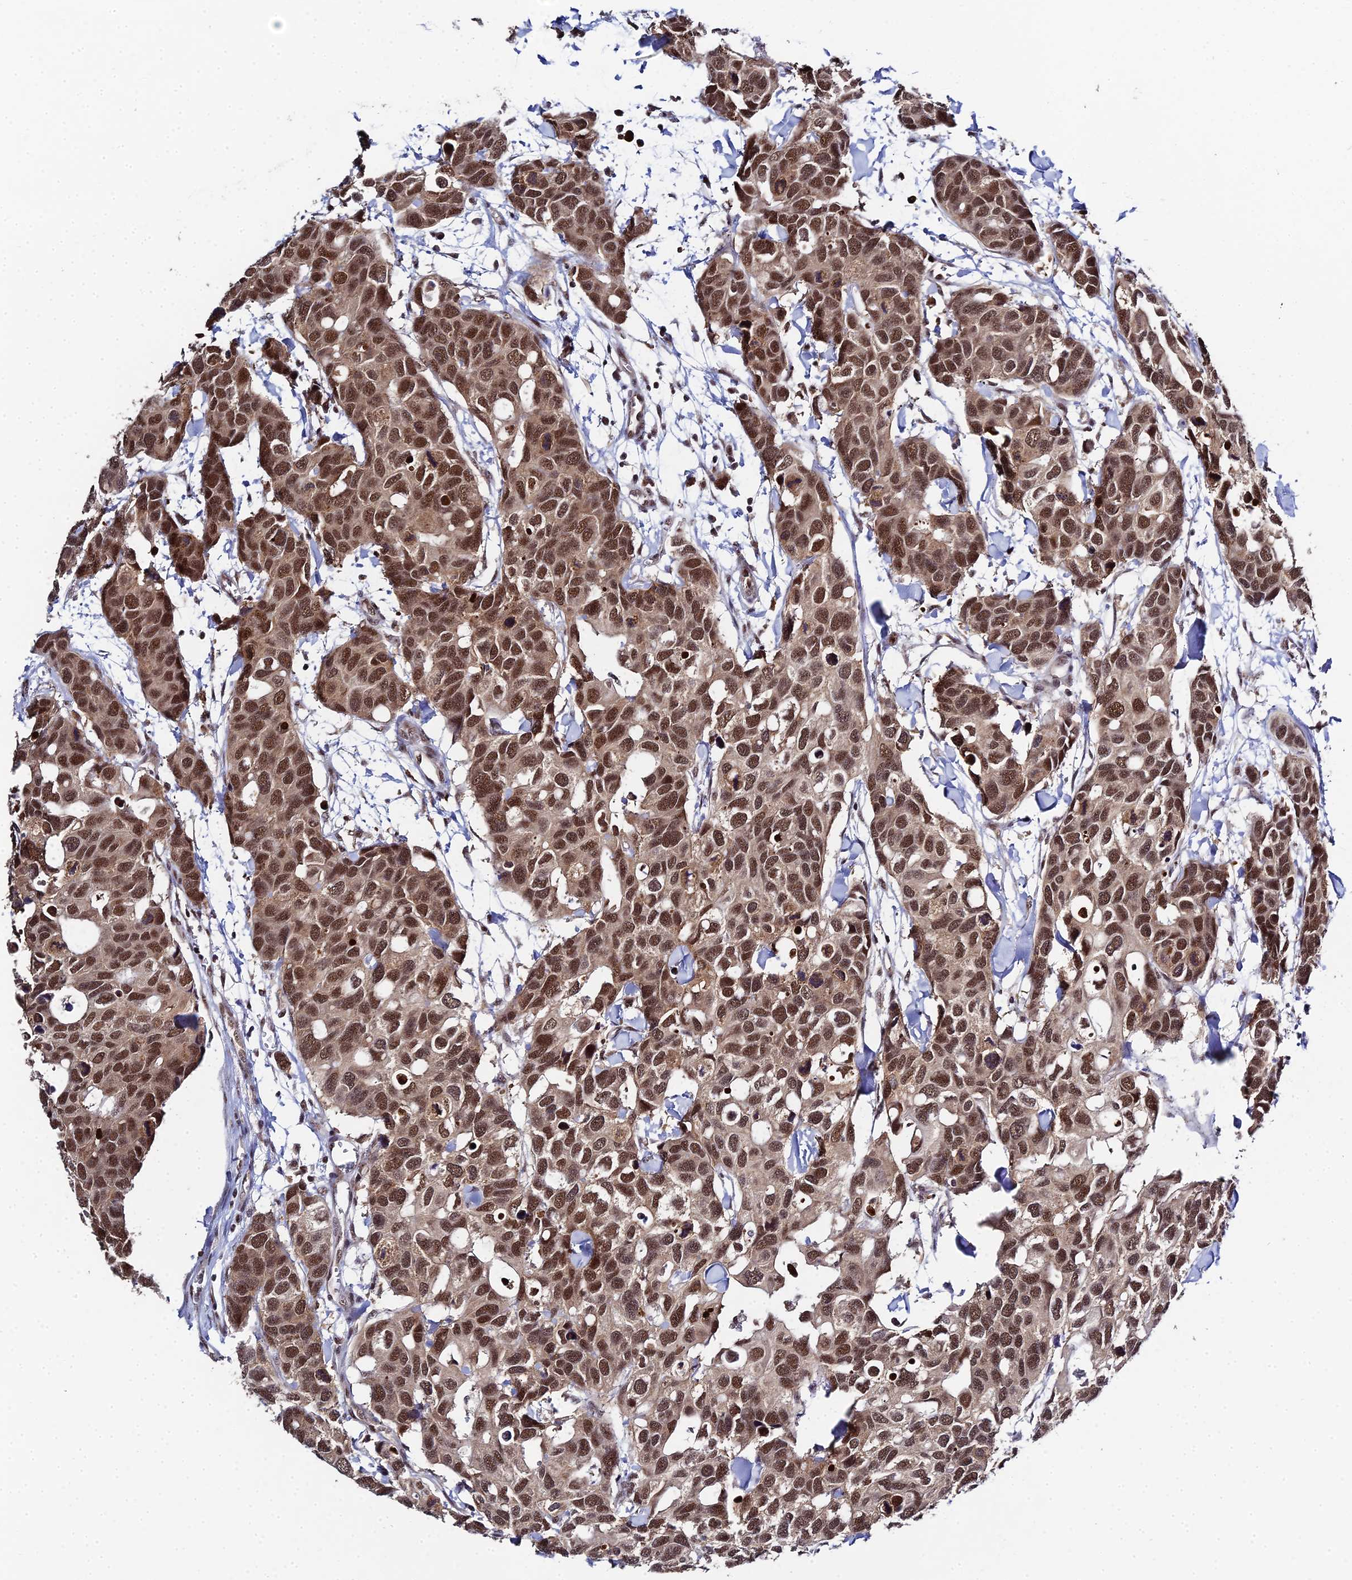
{"staining": {"intensity": "strong", "quantity": ">75%", "location": "nuclear"}, "tissue": "breast cancer", "cell_type": "Tumor cells", "image_type": "cancer", "snomed": [{"axis": "morphology", "description": "Duct carcinoma"}, {"axis": "topography", "description": "Breast"}], "caption": "Brown immunohistochemical staining in human intraductal carcinoma (breast) exhibits strong nuclear expression in about >75% of tumor cells.", "gene": "MAGOHB", "patient": {"sex": "female", "age": 83}}